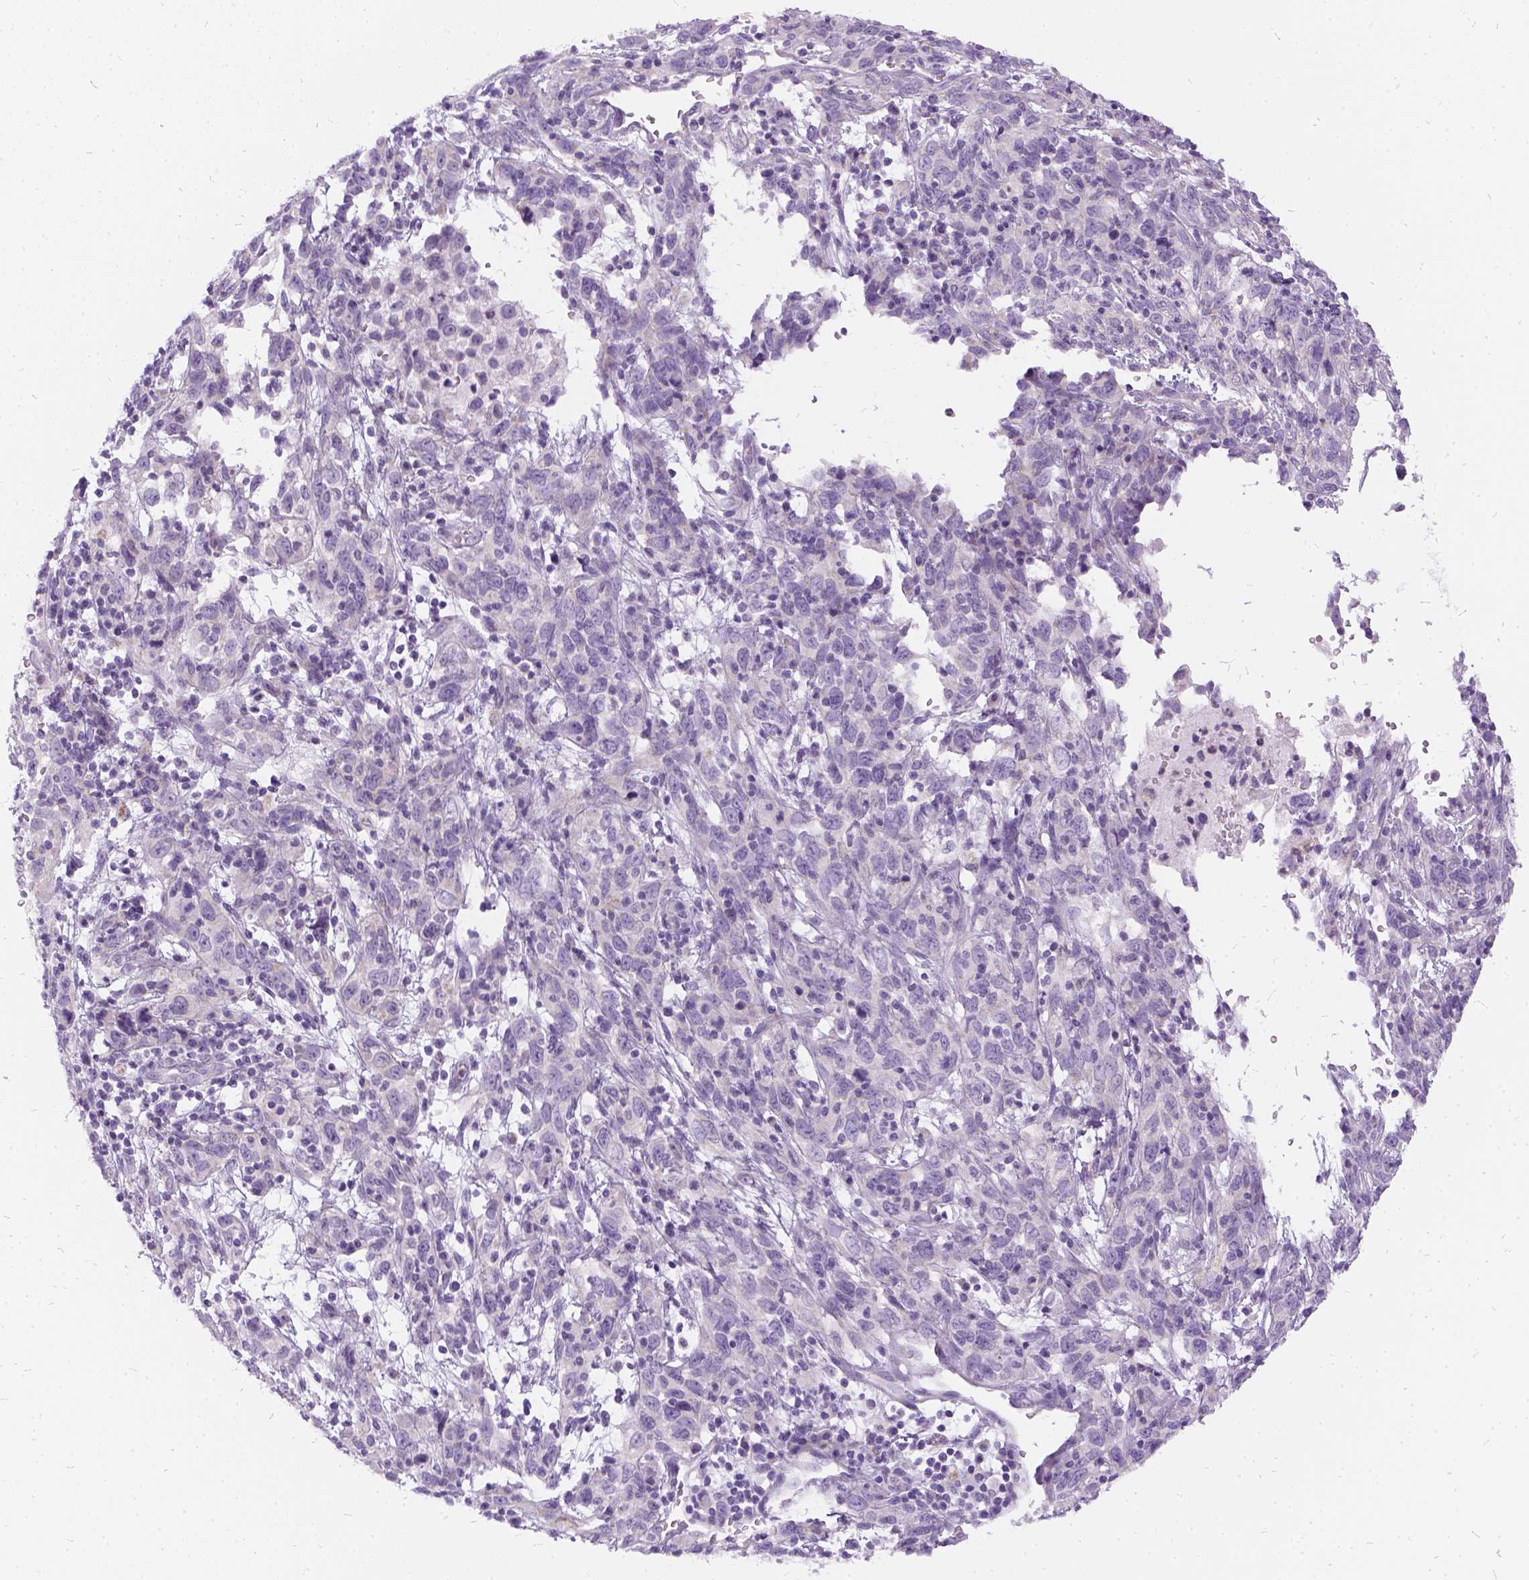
{"staining": {"intensity": "negative", "quantity": "none", "location": "none"}, "tissue": "cervical cancer", "cell_type": "Tumor cells", "image_type": "cancer", "snomed": [{"axis": "morphology", "description": "Adenocarcinoma, NOS"}, {"axis": "topography", "description": "Cervix"}], "caption": "An IHC histopathology image of cervical cancer (adenocarcinoma) is shown. There is no staining in tumor cells of cervical cancer (adenocarcinoma). (DAB immunohistochemistry visualized using brightfield microscopy, high magnification).", "gene": "FDX1", "patient": {"sex": "female", "age": 40}}